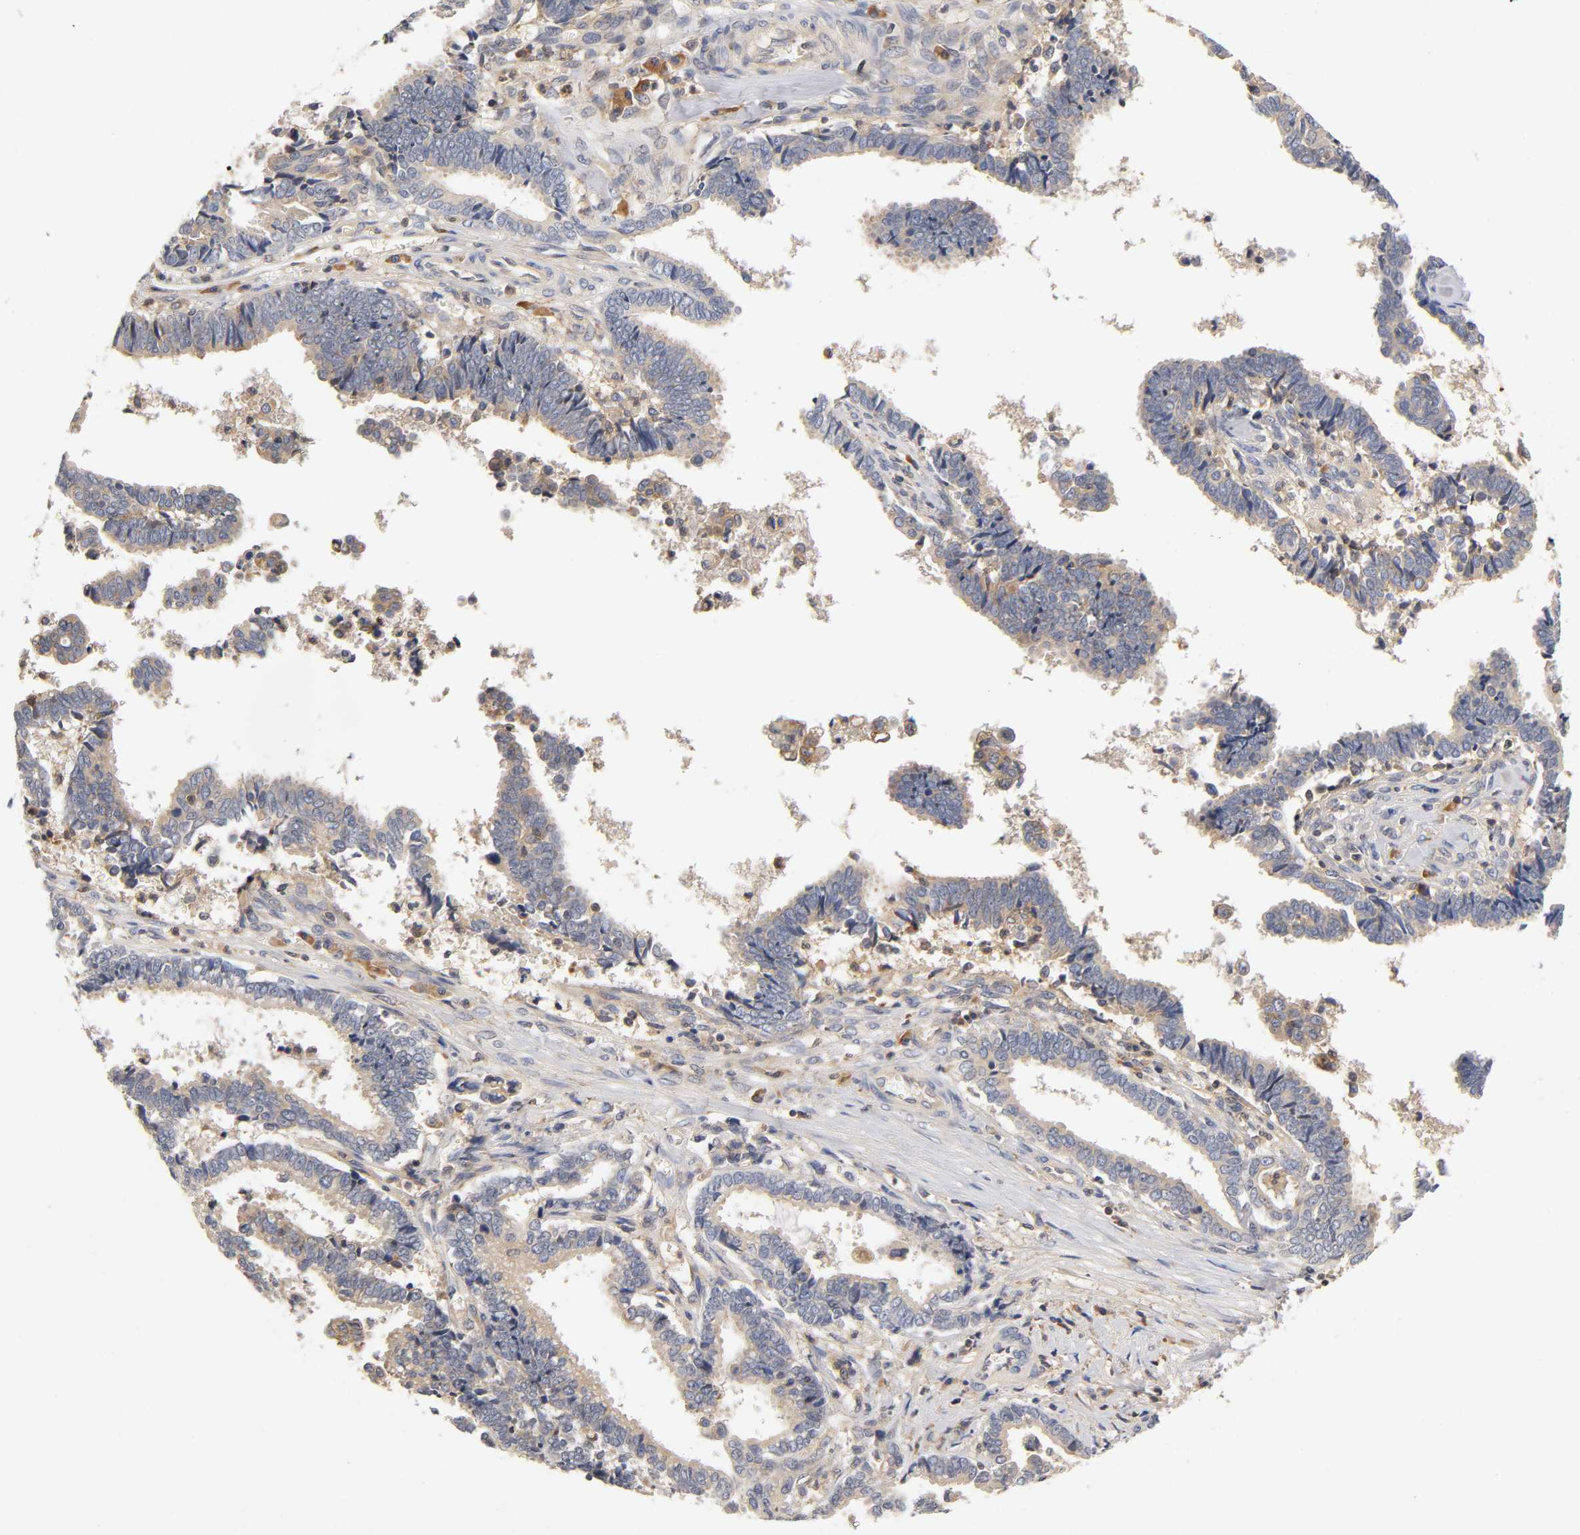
{"staining": {"intensity": "weak", "quantity": ">75%", "location": "cytoplasmic/membranous"}, "tissue": "liver cancer", "cell_type": "Tumor cells", "image_type": "cancer", "snomed": [{"axis": "morphology", "description": "Cholangiocarcinoma"}, {"axis": "topography", "description": "Liver"}], "caption": "The immunohistochemical stain labels weak cytoplasmic/membranous positivity in tumor cells of liver cancer tissue.", "gene": "RHOA", "patient": {"sex": "male", "age": 57}}